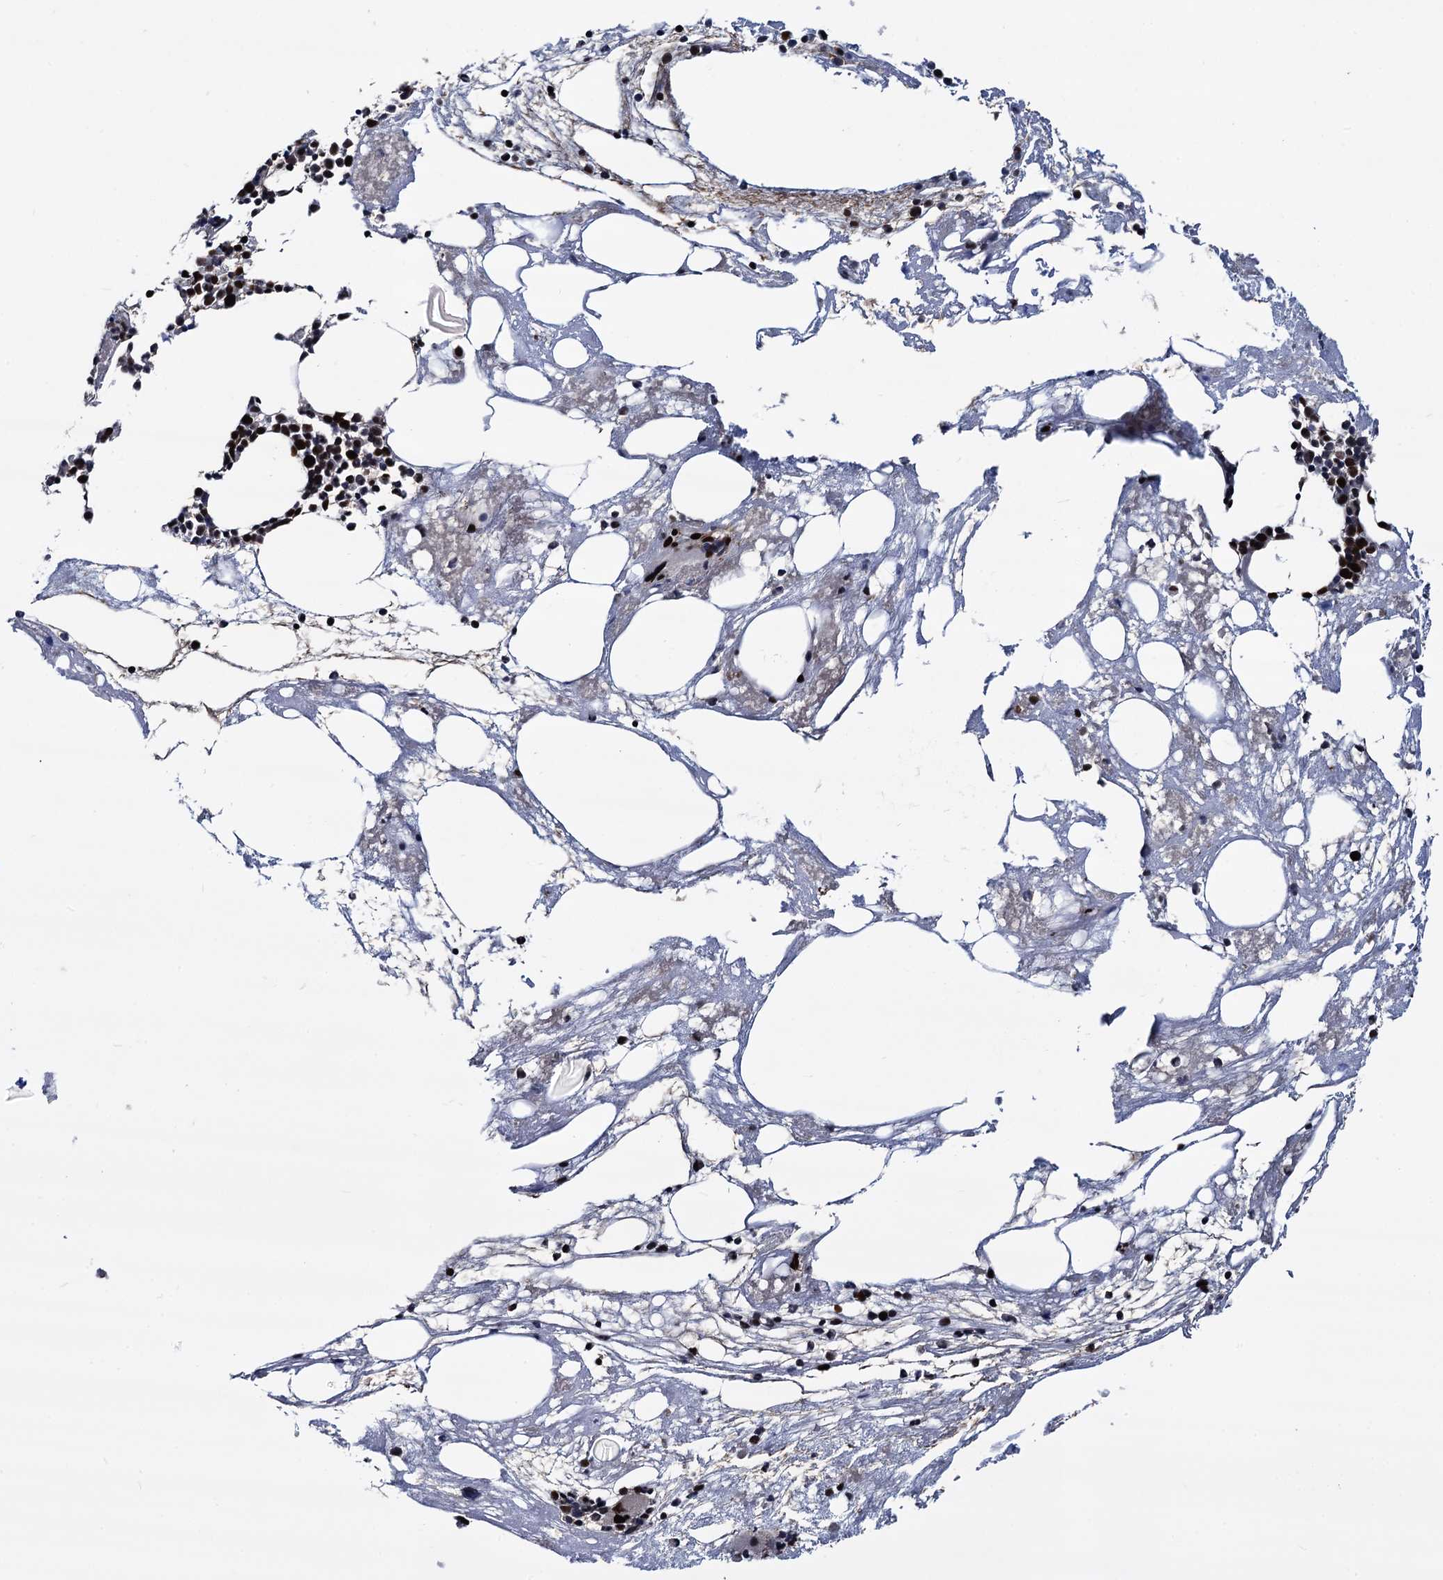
{"staining": {"intensity": "strong", "quantity": "25%-75%", "location": "nuclear"}, "tissue": "bone marrow", "cell_type": "Hematopoietic cells", "image_type": "normal", "snomed": [{"axis": "morphology", "description": "Normal tissue, NOS"}, {"axis": "topography", "description": "Bone marrow"}], "caption": "Immunohistochemistry (IHC) of normal bone marrow shows high levels of strong nuclear positivity in about 25%-75% of hematopoietic cells.", "gene": "GALNT11", "patient": {"sex": "male", "age": 78}}